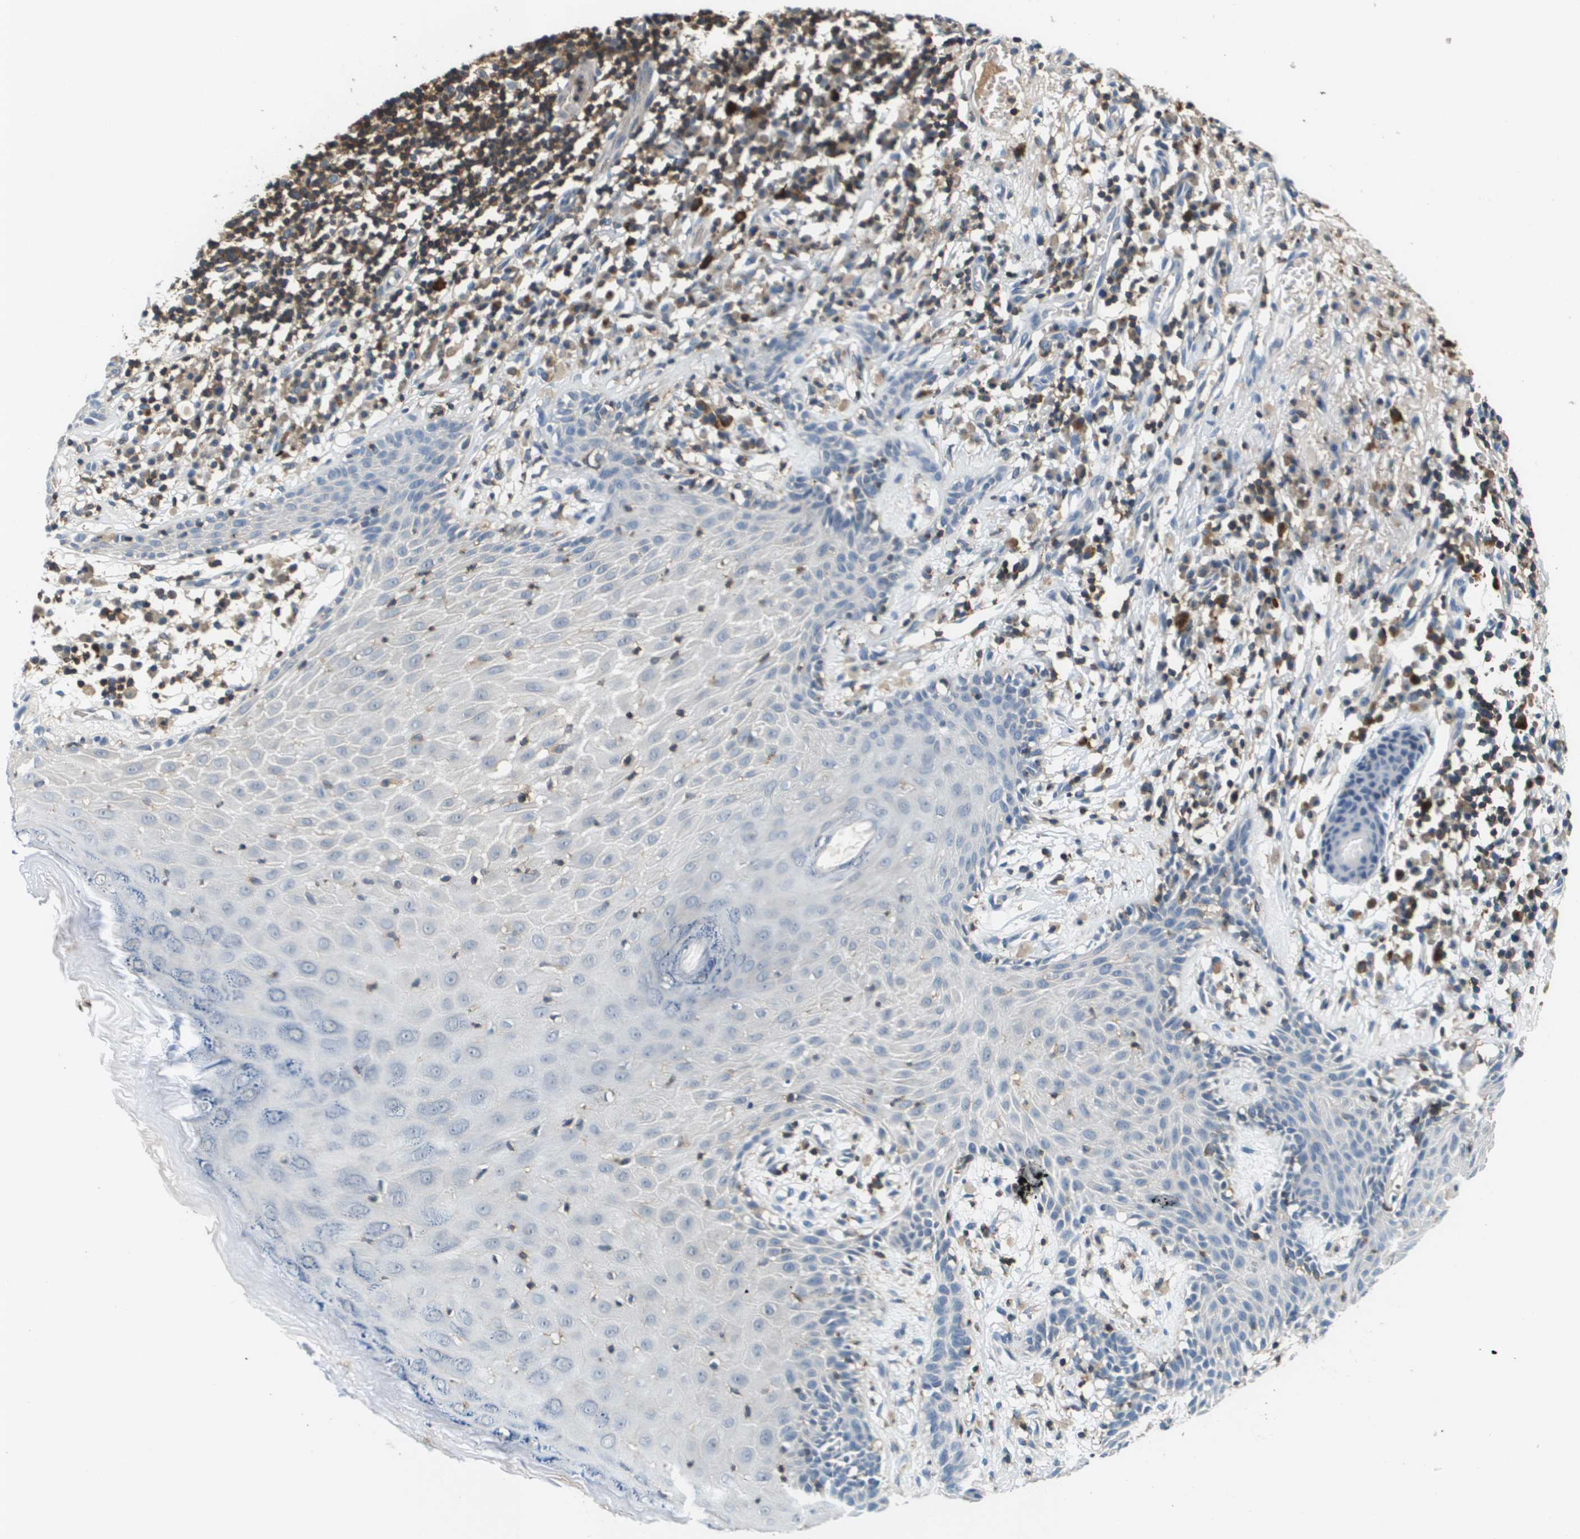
{"staining": {"intensity": "negative", "quantity": "none", "location": "none"}, "tissue": "skin cancer", "cell_type": "Tumor cells", "image_type": "cancer", "snomed": [{"axis": "morphology", "description": "Basal cell carcinoma"}, {"axis": "topography", "description": "Skin"}], "caption": "This is an IHC histopathology image of human skin cancer (basal cell carcinoma). There is no expression in tumor cells.", "gene": "KCNQ5", "patient": {"sex": "male", "age": 85}}